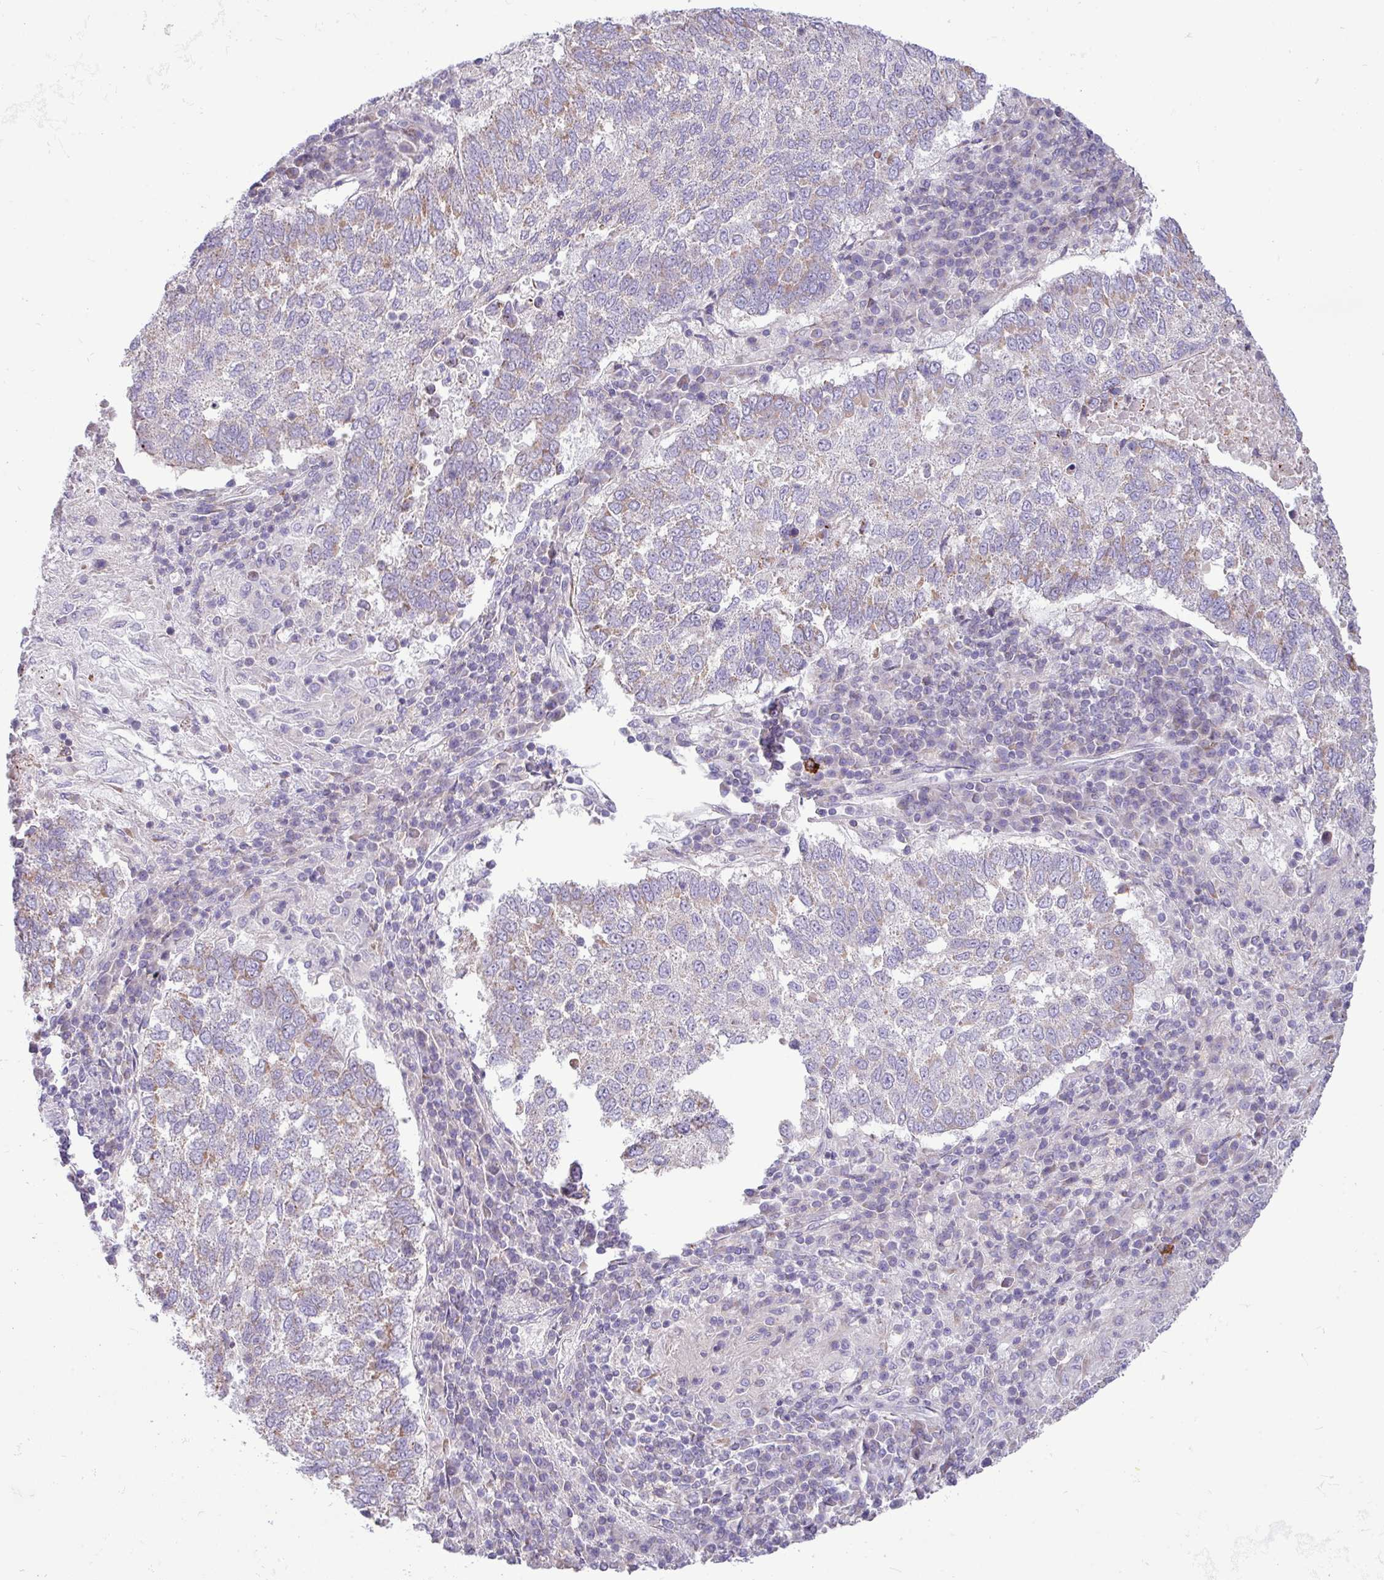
{"staining": {"intensity": "weak", "quantity": "<25%", "location": "cytoplasmic/membranous"}, "tissue": "lung cancer", "cell_type": "Tumor cells", "image_type": "cancer", "snomed": [{"axis": "morphology", "description": "Squamous cell carcinoma, NOS"}, {"axis": "topography", "description": "Lung"}], "caption": "Immunohistochemistry (IHC) histopathology image of neoplastic tissue: human lung cancer (squamous cell carcinoma) stained with DAB (3,3'-diaminobenzidine) reveals no significant protein positivity in tumor cells. Nuclei are stained in blue.", "gene": "IRGC", "patient": {"sex": "male", "age": 73}}